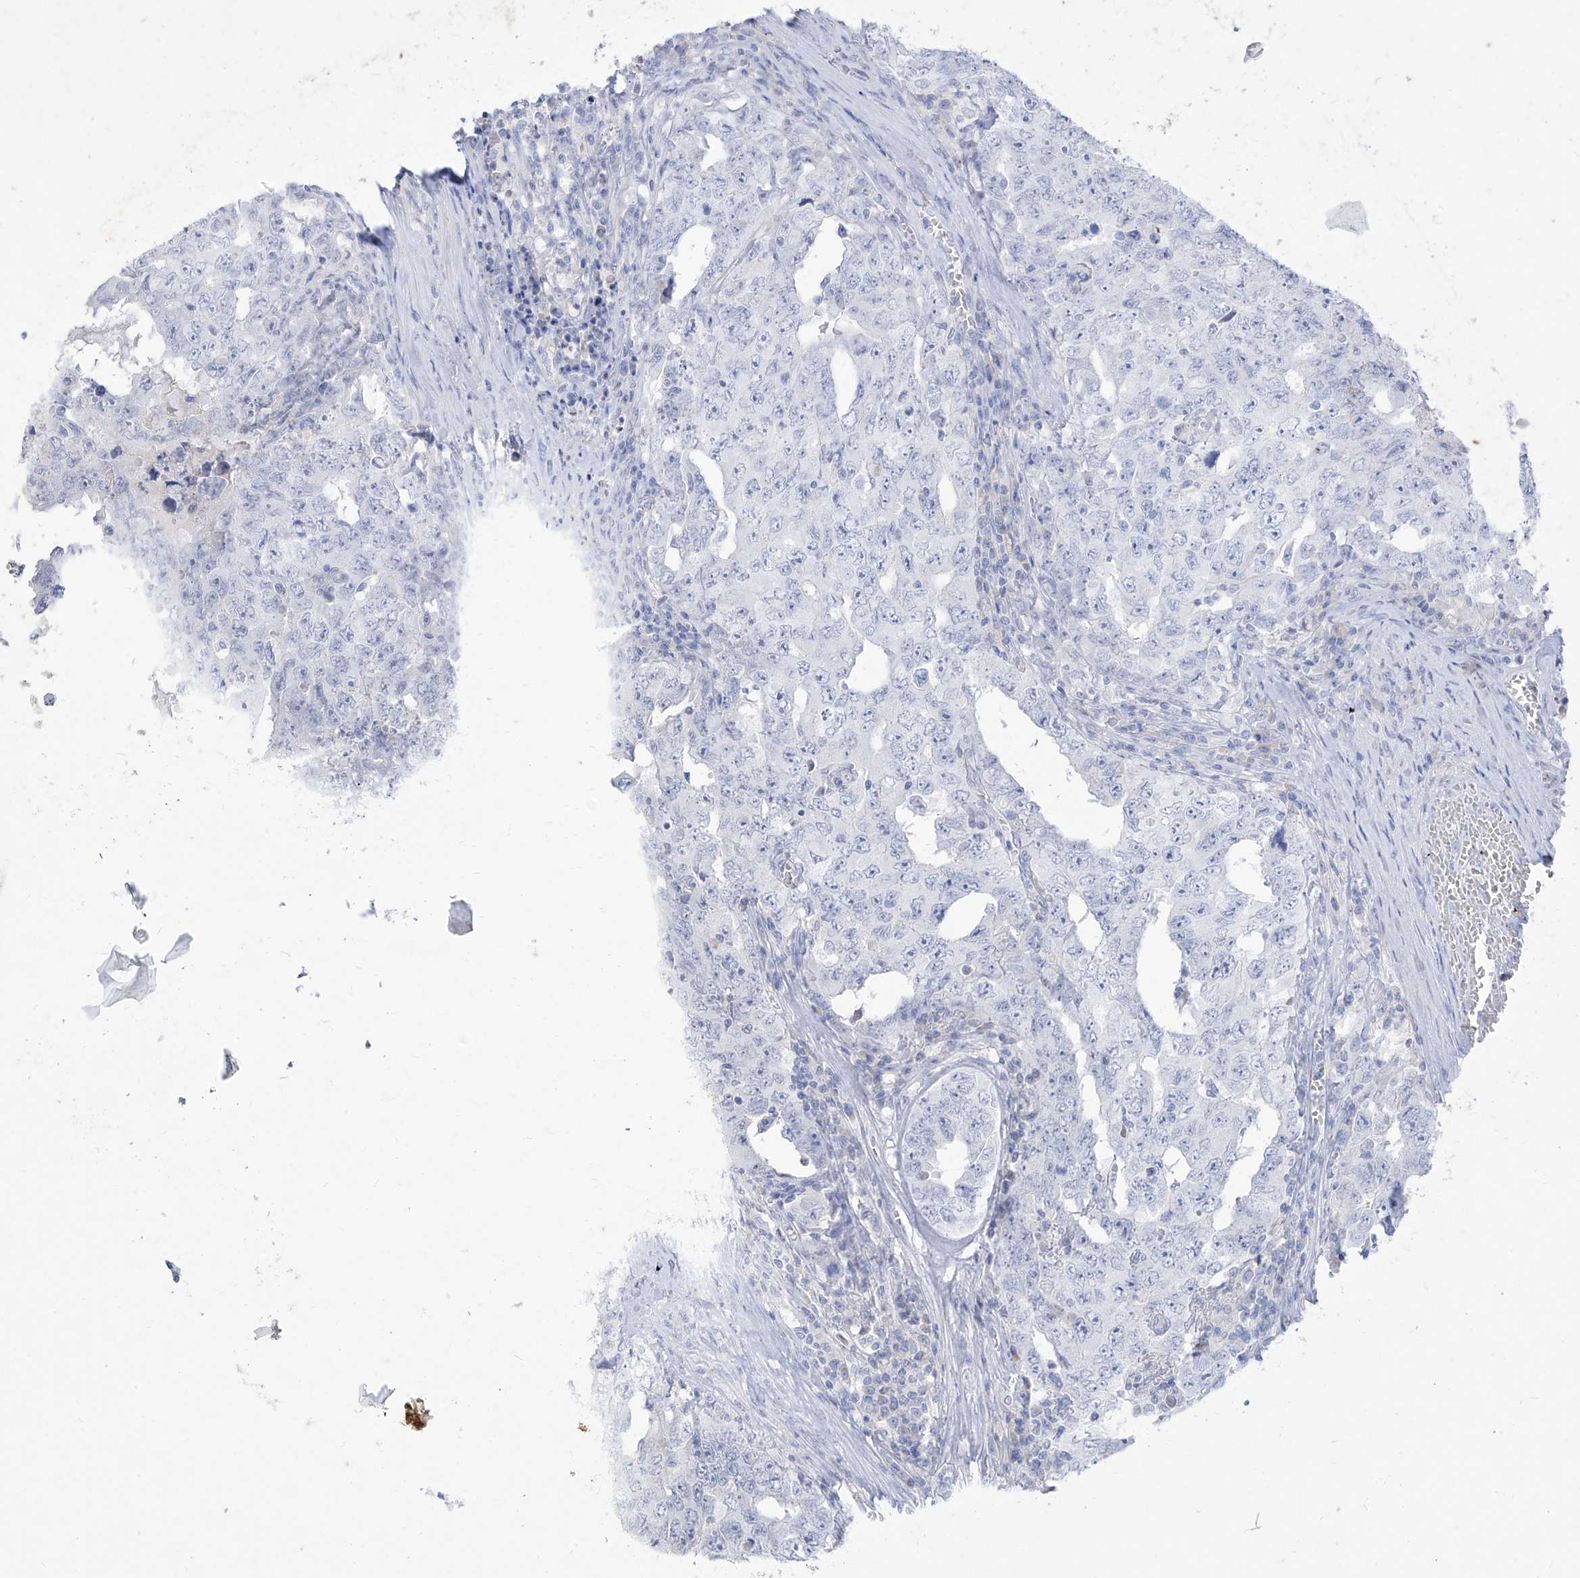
{"staining": {"intensity": "negative", "quantity": "none", "location": "none"}, "tissue": "testis cancer", "cell_type": "Tumor cells", "image_type": "cancer", "snomed": [{"axis": "morphology", "description": "Carcinoma, Embryonal, NOS"}, {"axis": "topography", "description": "Testis"}], "caption": "Human testis cancer (embryonal carcinoma) stained for a protein using immunohistochemistry displays no expression in tumor cells.", "gene": "TGM4", "patient": {"sex": "male", "age": 26}}